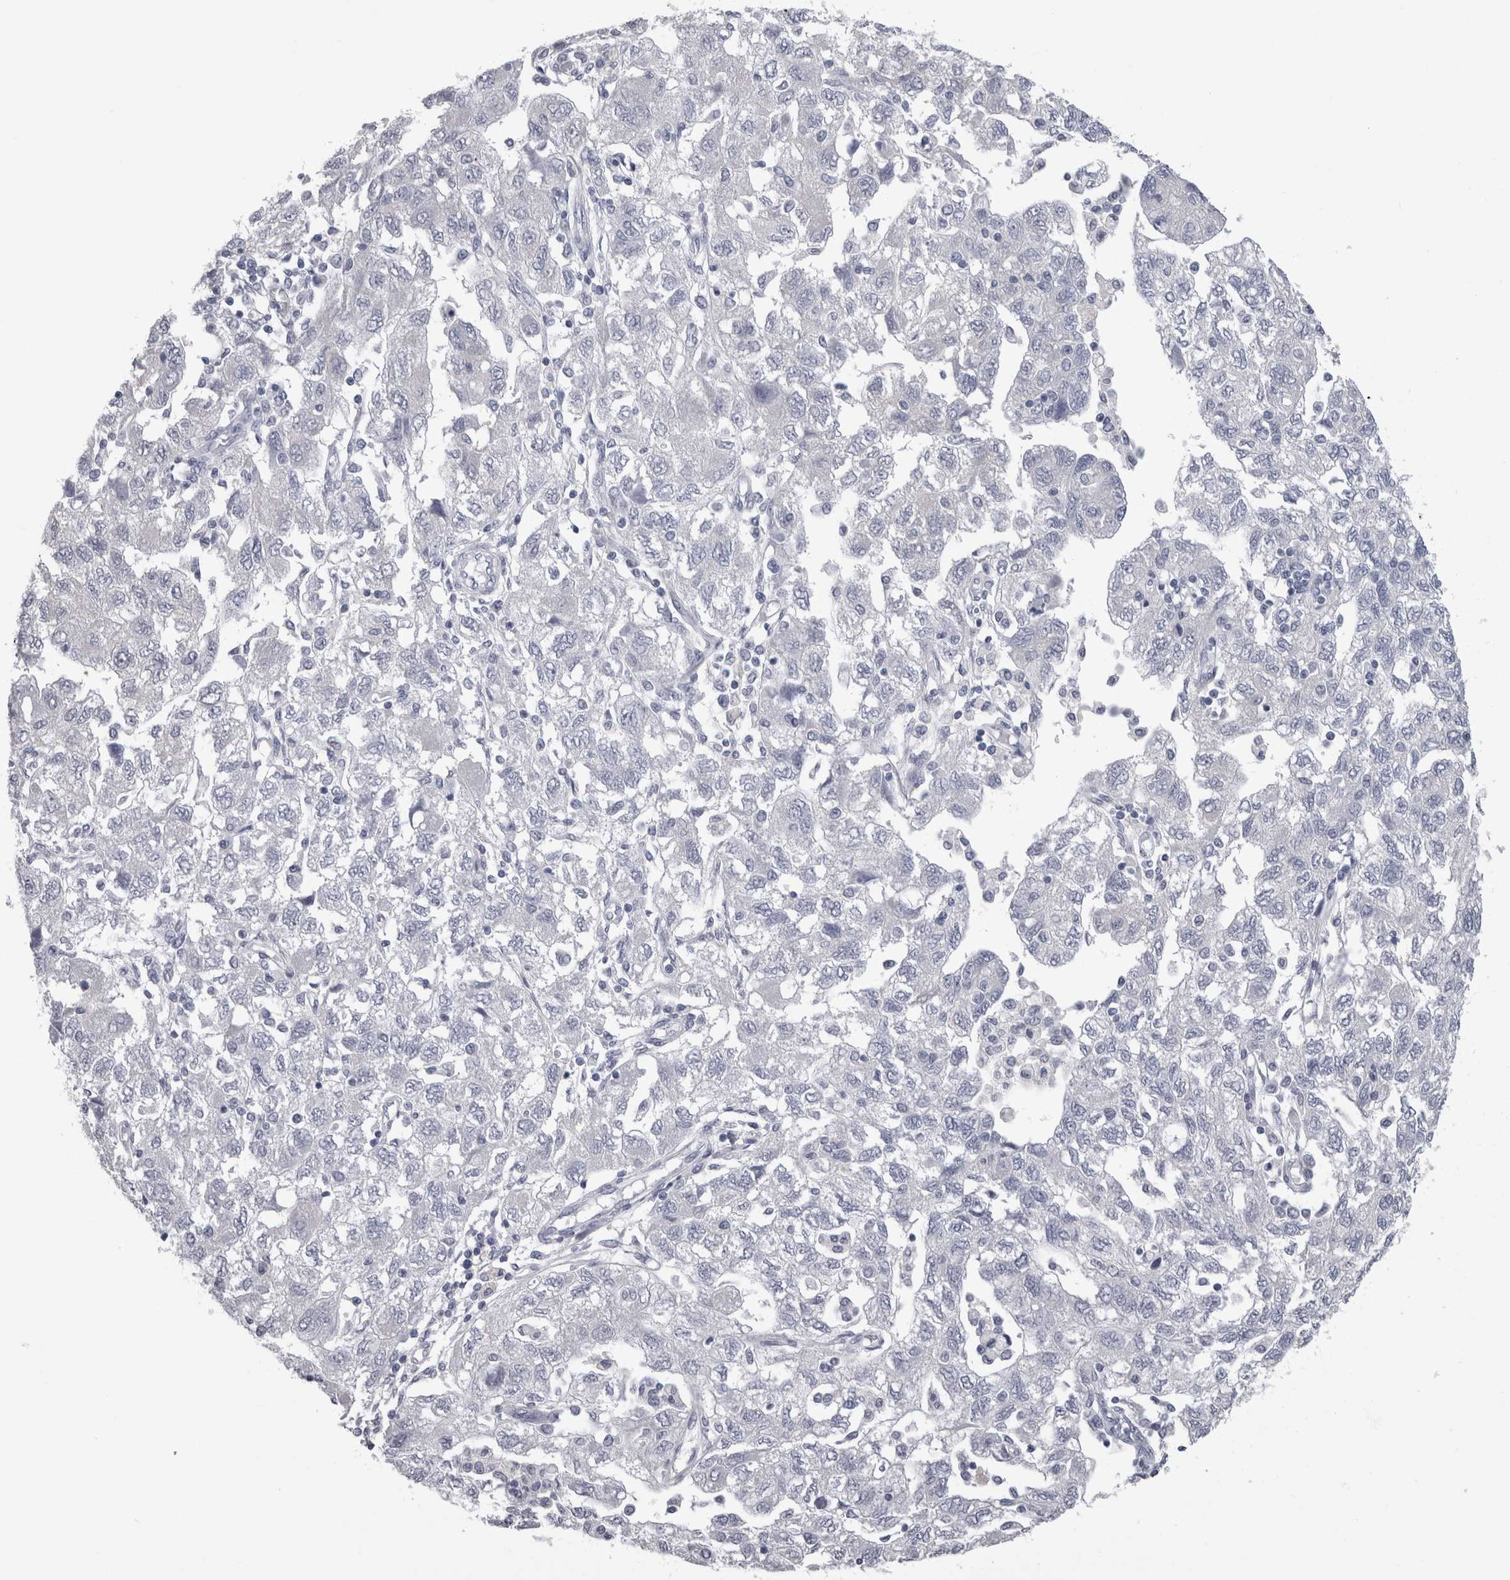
{"staining": {"intensity": "negative", "quantity": "none", "location": "none"}, "tissue": "ovarian cancer", "cell_type": "Tumor cells", "image_type": "cancer", "snomed": [{"axis": "morphology", "description": "Carcinoma, NOS"}, {"axis": "morphology", "description": "Cystadenocarcinoma, serous, NOS"}, {"axis": "topography", "description": "Ovary"}], "caption": "Immunohistochemical staining of ovarian cancer exhibits no significant expression in tumor cells.", "gene": "AFMID", "patient": {"sex": "female", "age": 69}}